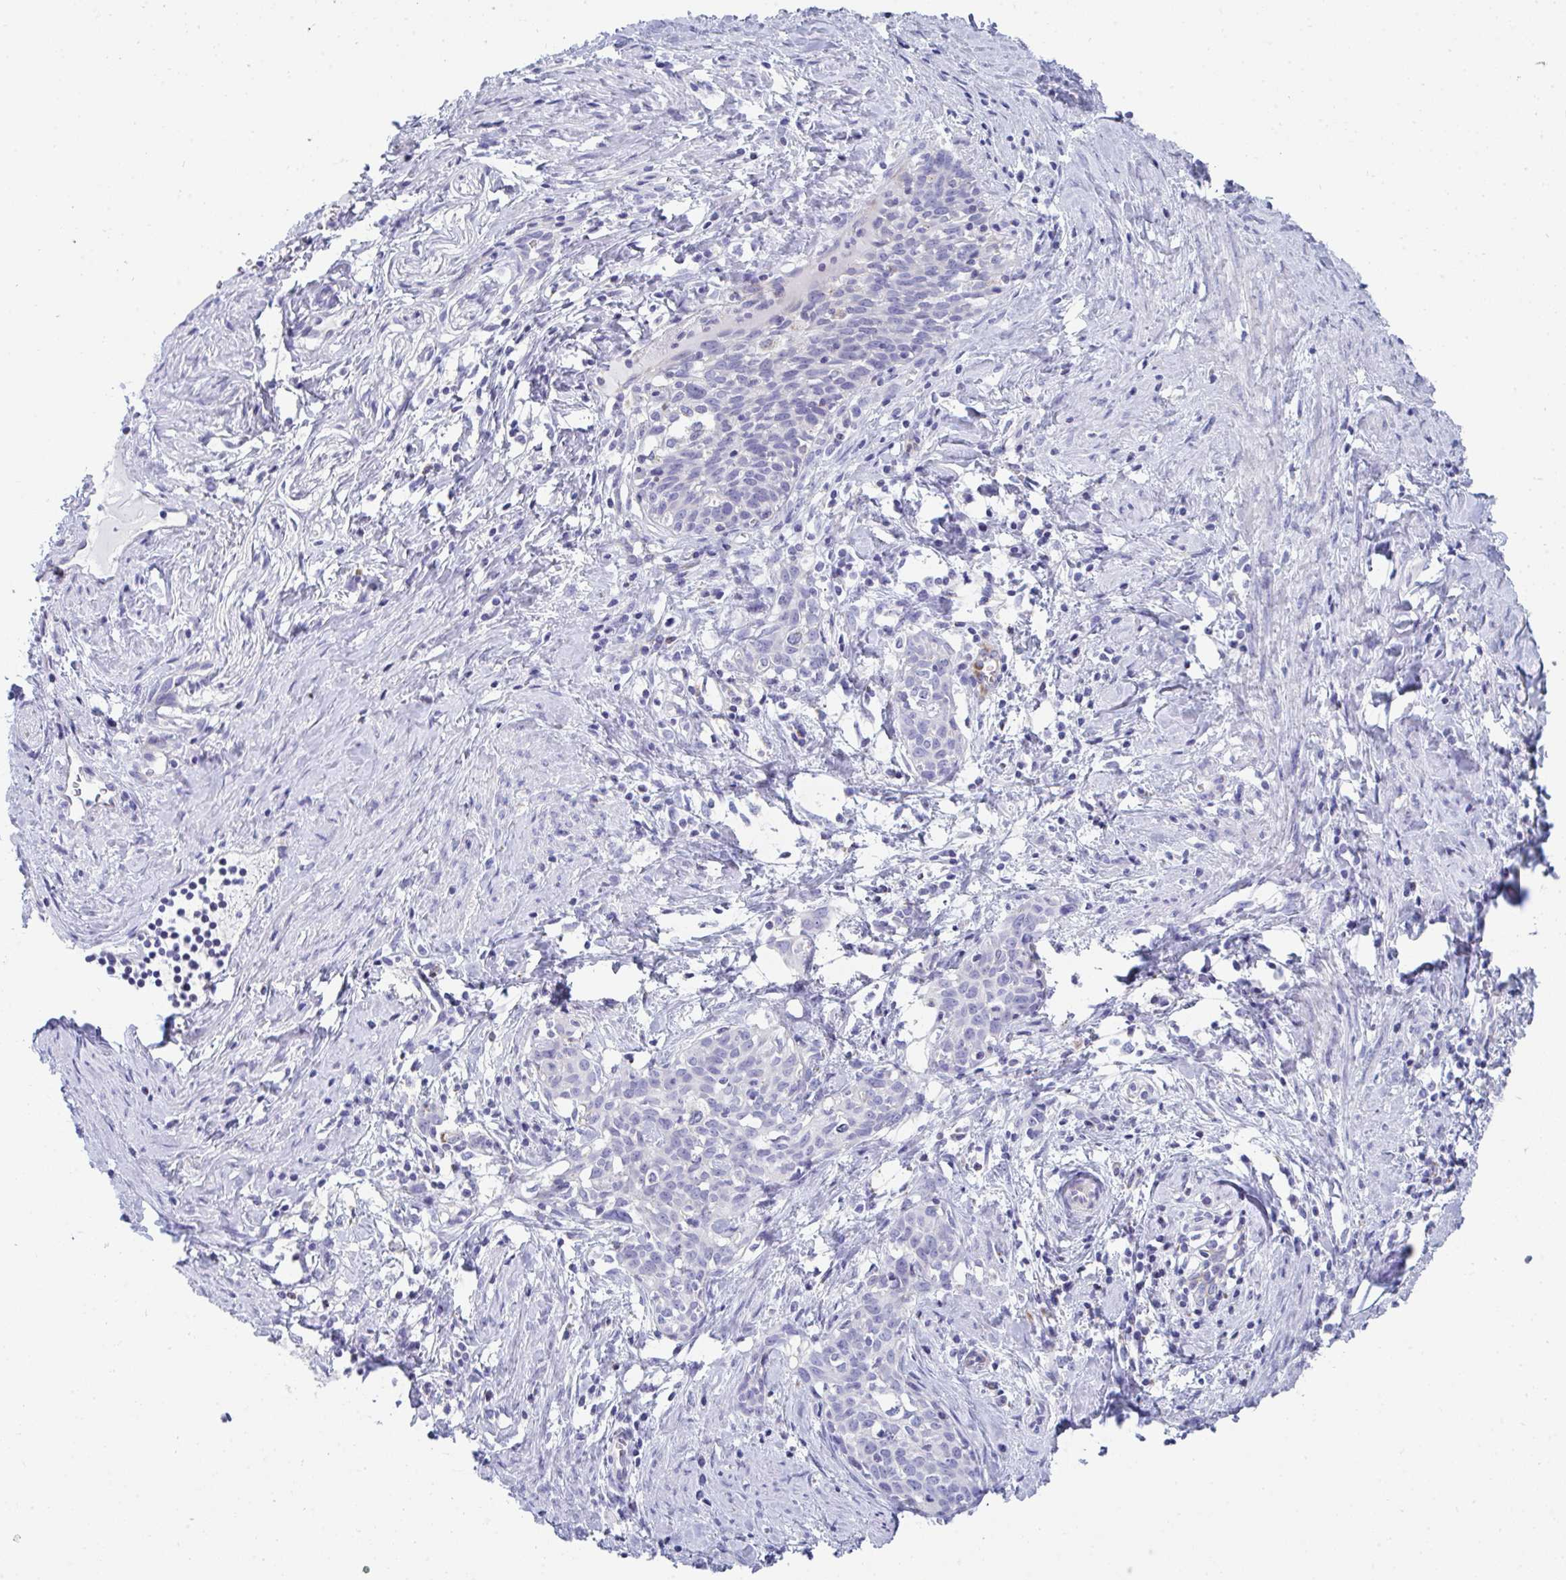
{"staining": {"intensity": "negative", "quantity": "none", "location": "none"}, "tissue": "cervical cancer", "cell_type": "Tumor cells", "image_type": "cancer", "snomed": [{"axis": "morphology", "description": "Squamous cell carcinoma, NOS"}, {"axis": "topography", "description": "Cervix"}], "caption": "The photomicrograph shows no staining of tumor cells in cervical cancer.", "gene": "MGAM2", "patient": {"sex": "female", "age": 52}}